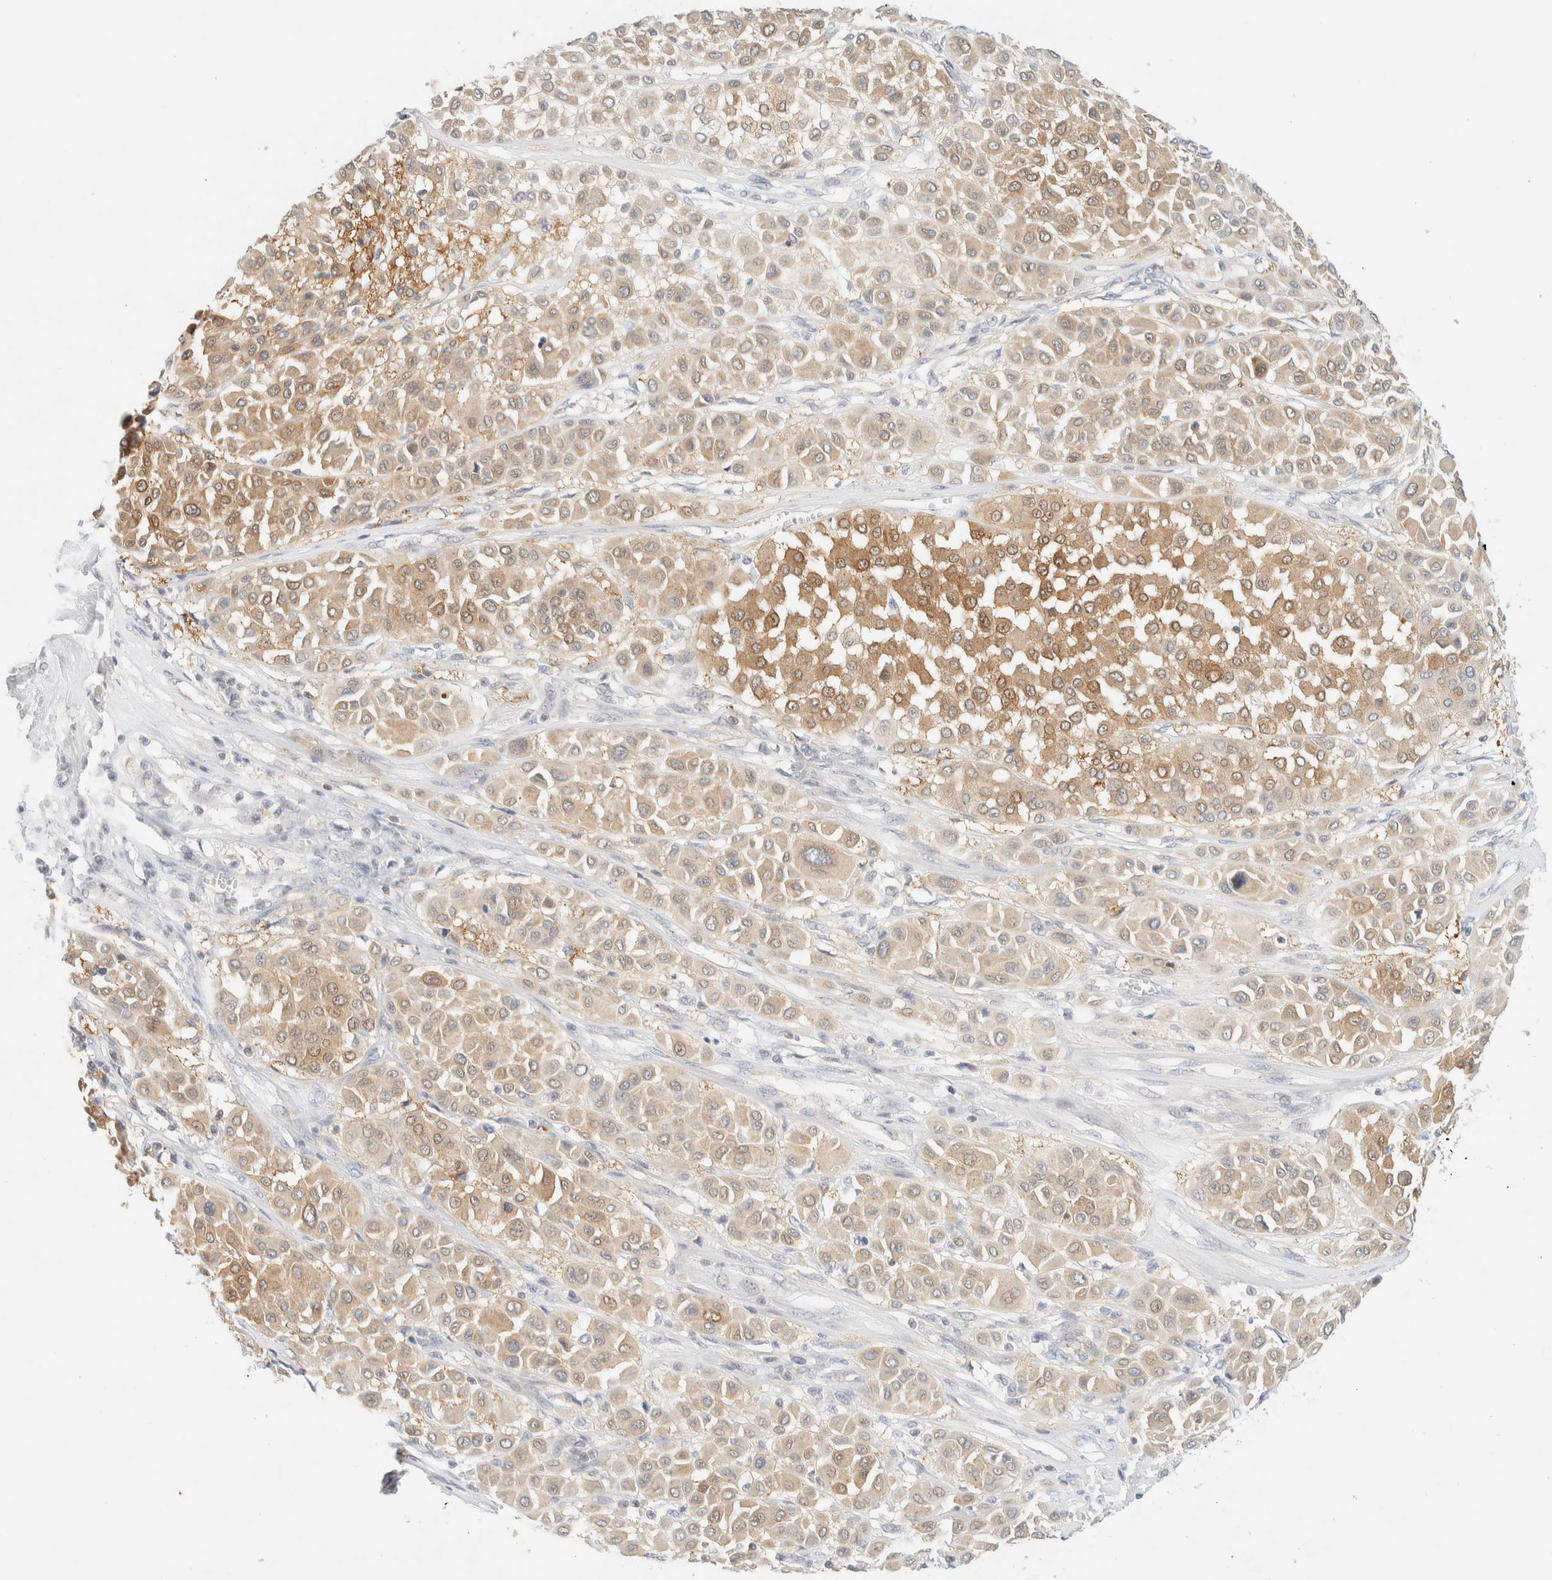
{"staining": {"intensity": "moderate", "quantity": ">75%", "location": "cytoplasmic/membranous"}, "tissue": "melanoma", "cell_type": "Tumor cells", "image_type": "cancer", "snomed": [{"axis": "morphology", "description": "Malignant melanoma, Metastatic site"}, {"axis": "topography", "description": "Soft tissue"}], "caption": "Protein staining of melanoma tissue exhibits moderate cytoplasmic/membranous positivity in about >75% of tumor cells.", "gene": "PCYT2", "patient": {"sex": "male", "age": 41}}